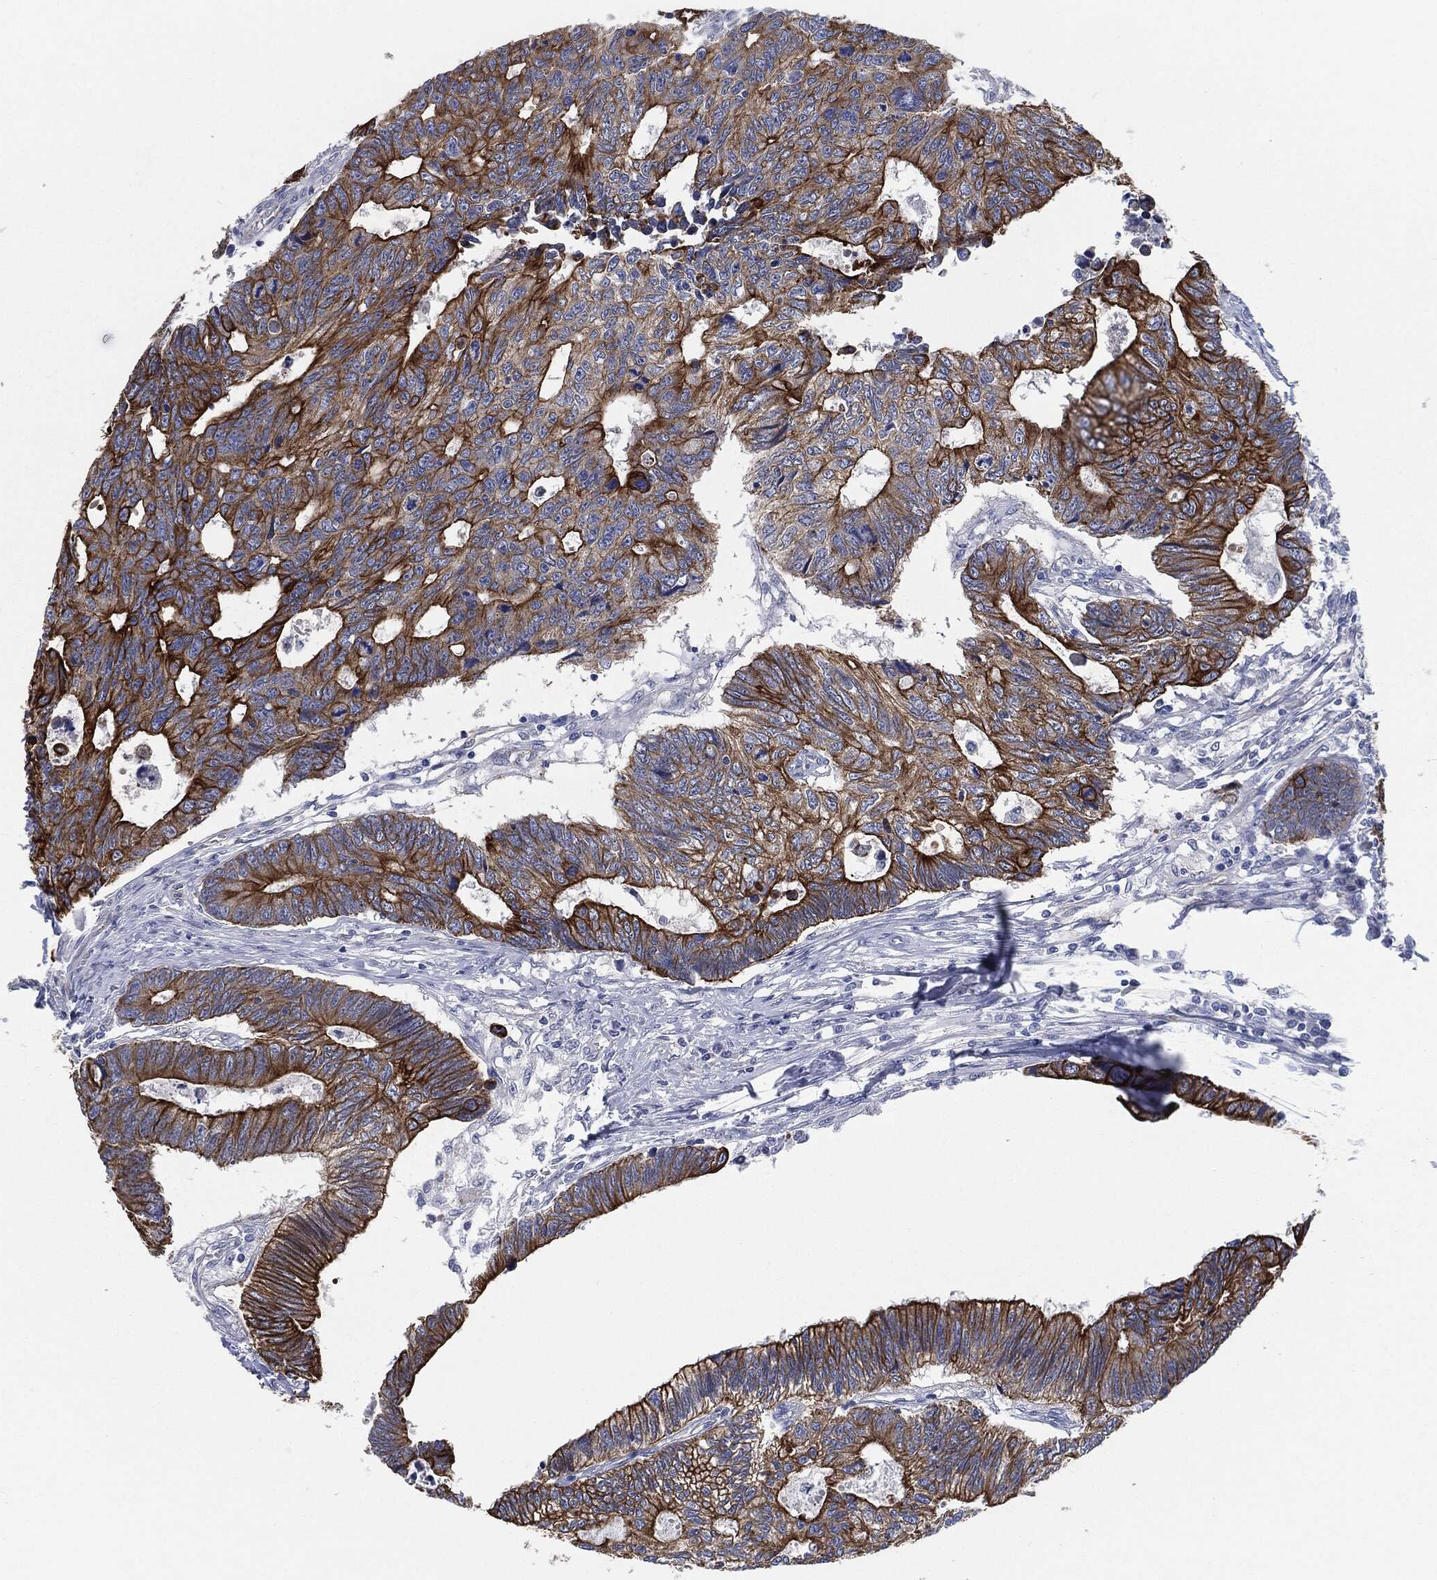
{"staining": {"intensity": "strong", "quantity": "25%-75%", "location": "cytoplasmic/membranous"}, "tissue": "colorectal cancer", "cell_type": "Tumor cells", "image_type": "cancer", "snomed": [{"axis": "morphology", "description": "Adenocarcinoma, NOS"}, {"axis": "topography", "description": "Colon"}], "caption": "Brown immunohistochemical staining in colorectal cancer (adenocarcinoma) reveals strong cytoplasmic/membranous expression in approximately 25%-75% of tumor cells.", "gene": "SHROOM2", "patient": {"sex": "female", "age": 77}}